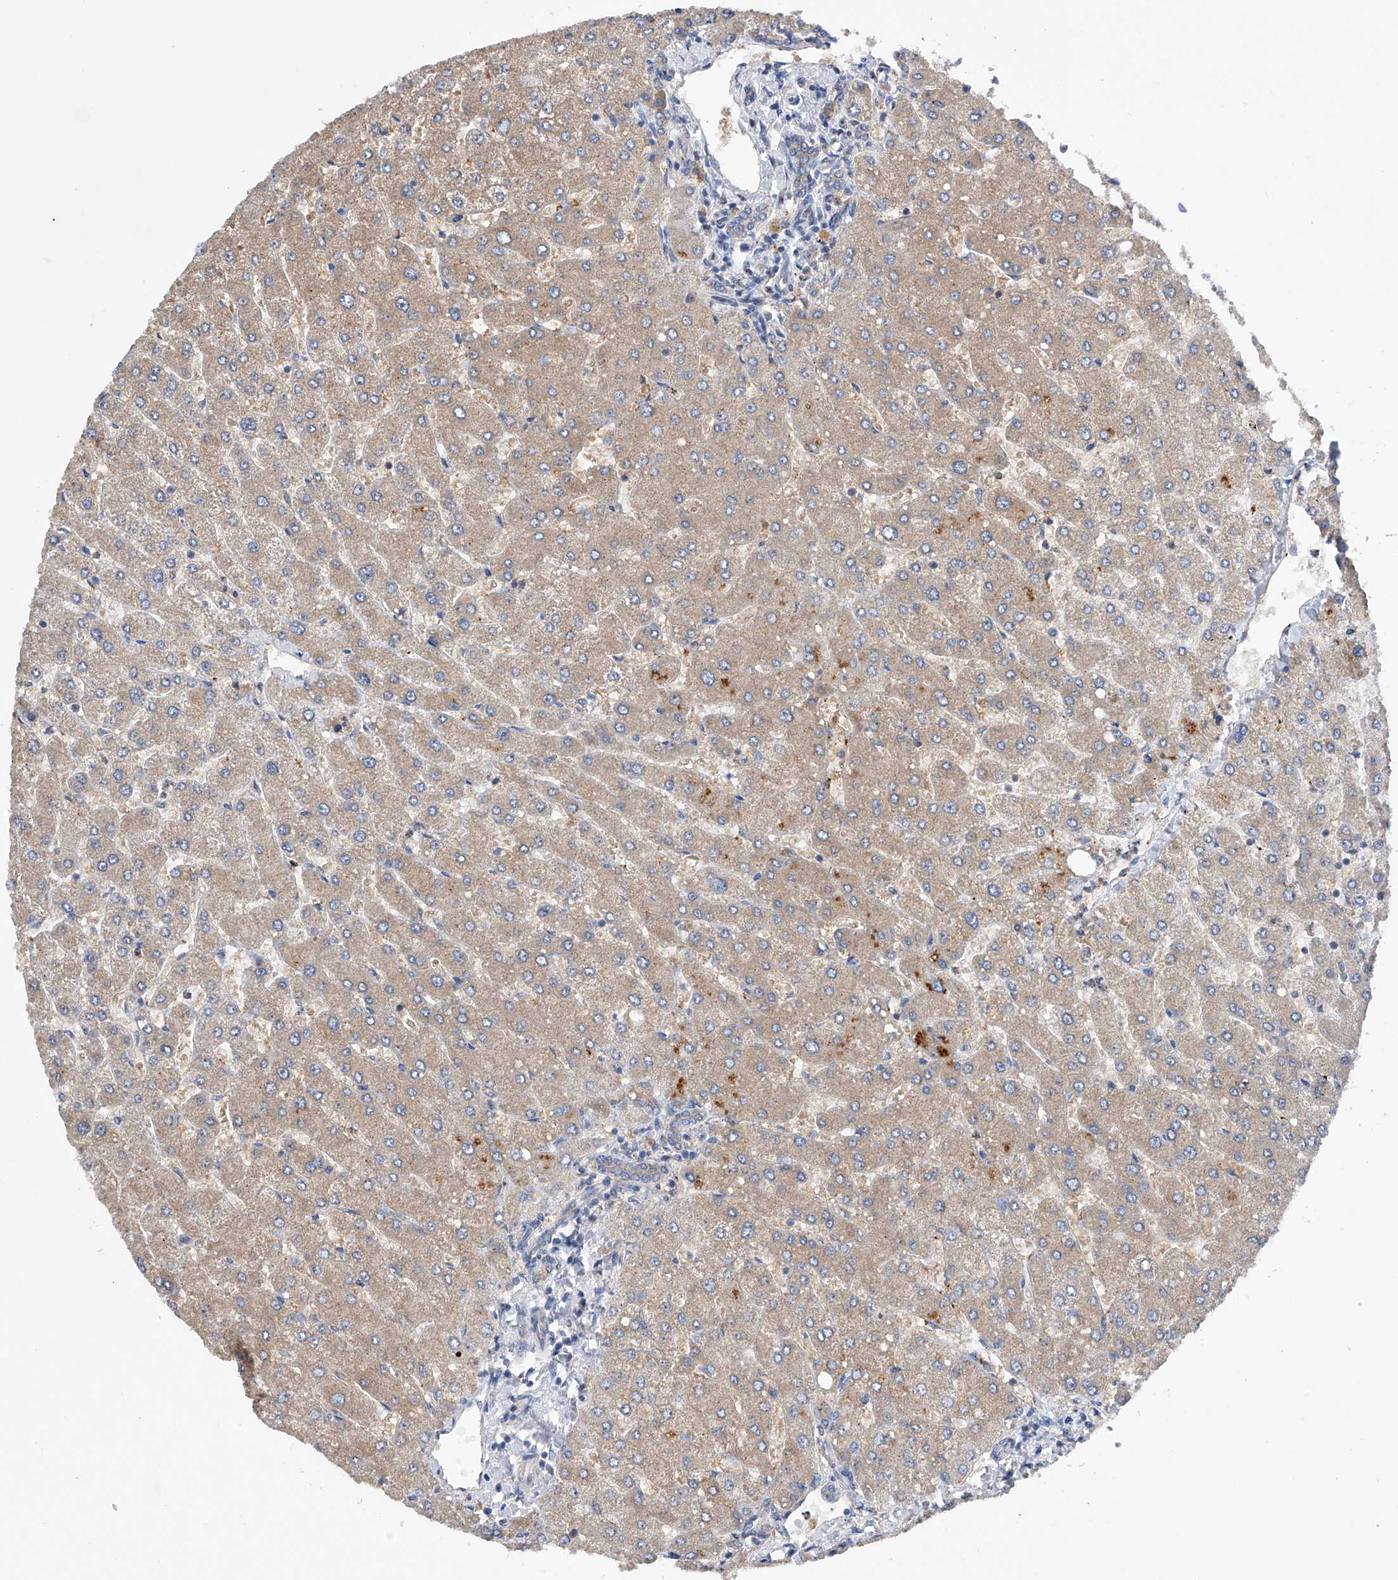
{"staining": {"intensity": "weak", "quantity": ">75%", "location": "cytoplasmic/membranous"}, "tissue": "liver", "cell_type": "Cholangiocytes", "image_type": "normal", "snomed": [{"axis": "morphology", "description": "Normal tissue, NOS"}, {"axis": "topography", "description": "Liver"}], "caption": "Unremarkable liver shows weak cytoplasmic/membranous expression in approximately >75% of cholangiocytes, visualized by immunohistochemistry. (Brightfield microscopy of DAB IHC at high magnification).", "gene": "MLYCD", "patient": {"sex": "male", "age": 55}}